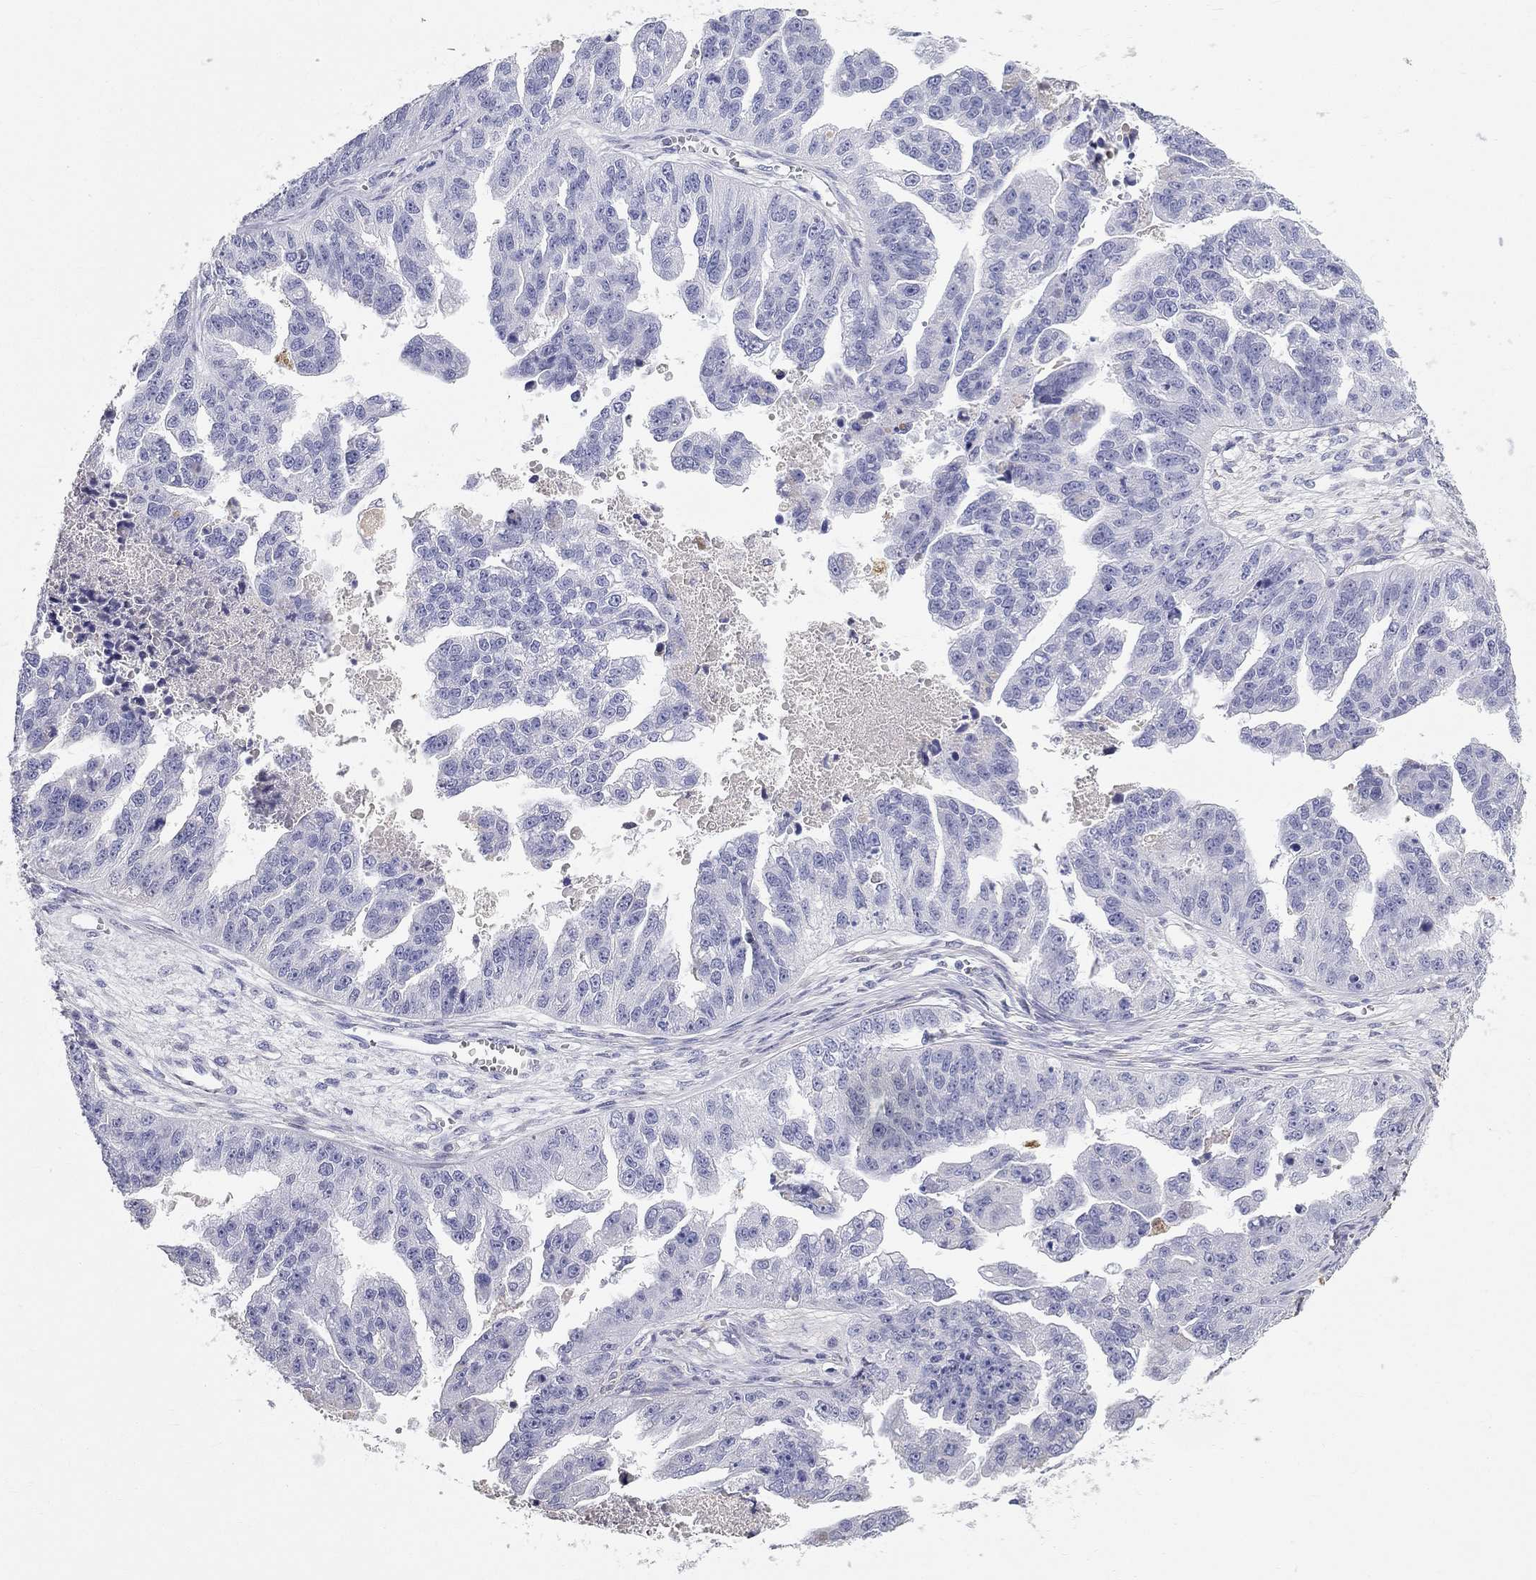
{"staining": {"intensity": "negative", "quantity": "none", "location": "none"}, "tissue": "ovarian cancer", "cell_type": "Tumor cells", "image_type": "cancer", "snomed": [{"axis": "morphology", "description": "Cystadenocarcinoma, serous, NOS"}, {"axis": "topography", "description": "Ovary"}], "caption": "High power microscopy photomicrograph of an immunohistochemistry (IHC) photomicrograph of ovarian cancer (serous cystadenocarcinoma), revealing no significant positivity in tumor cells.", "gene": "PHOX2B", "patient": {"sex": "female", "age": 58}}